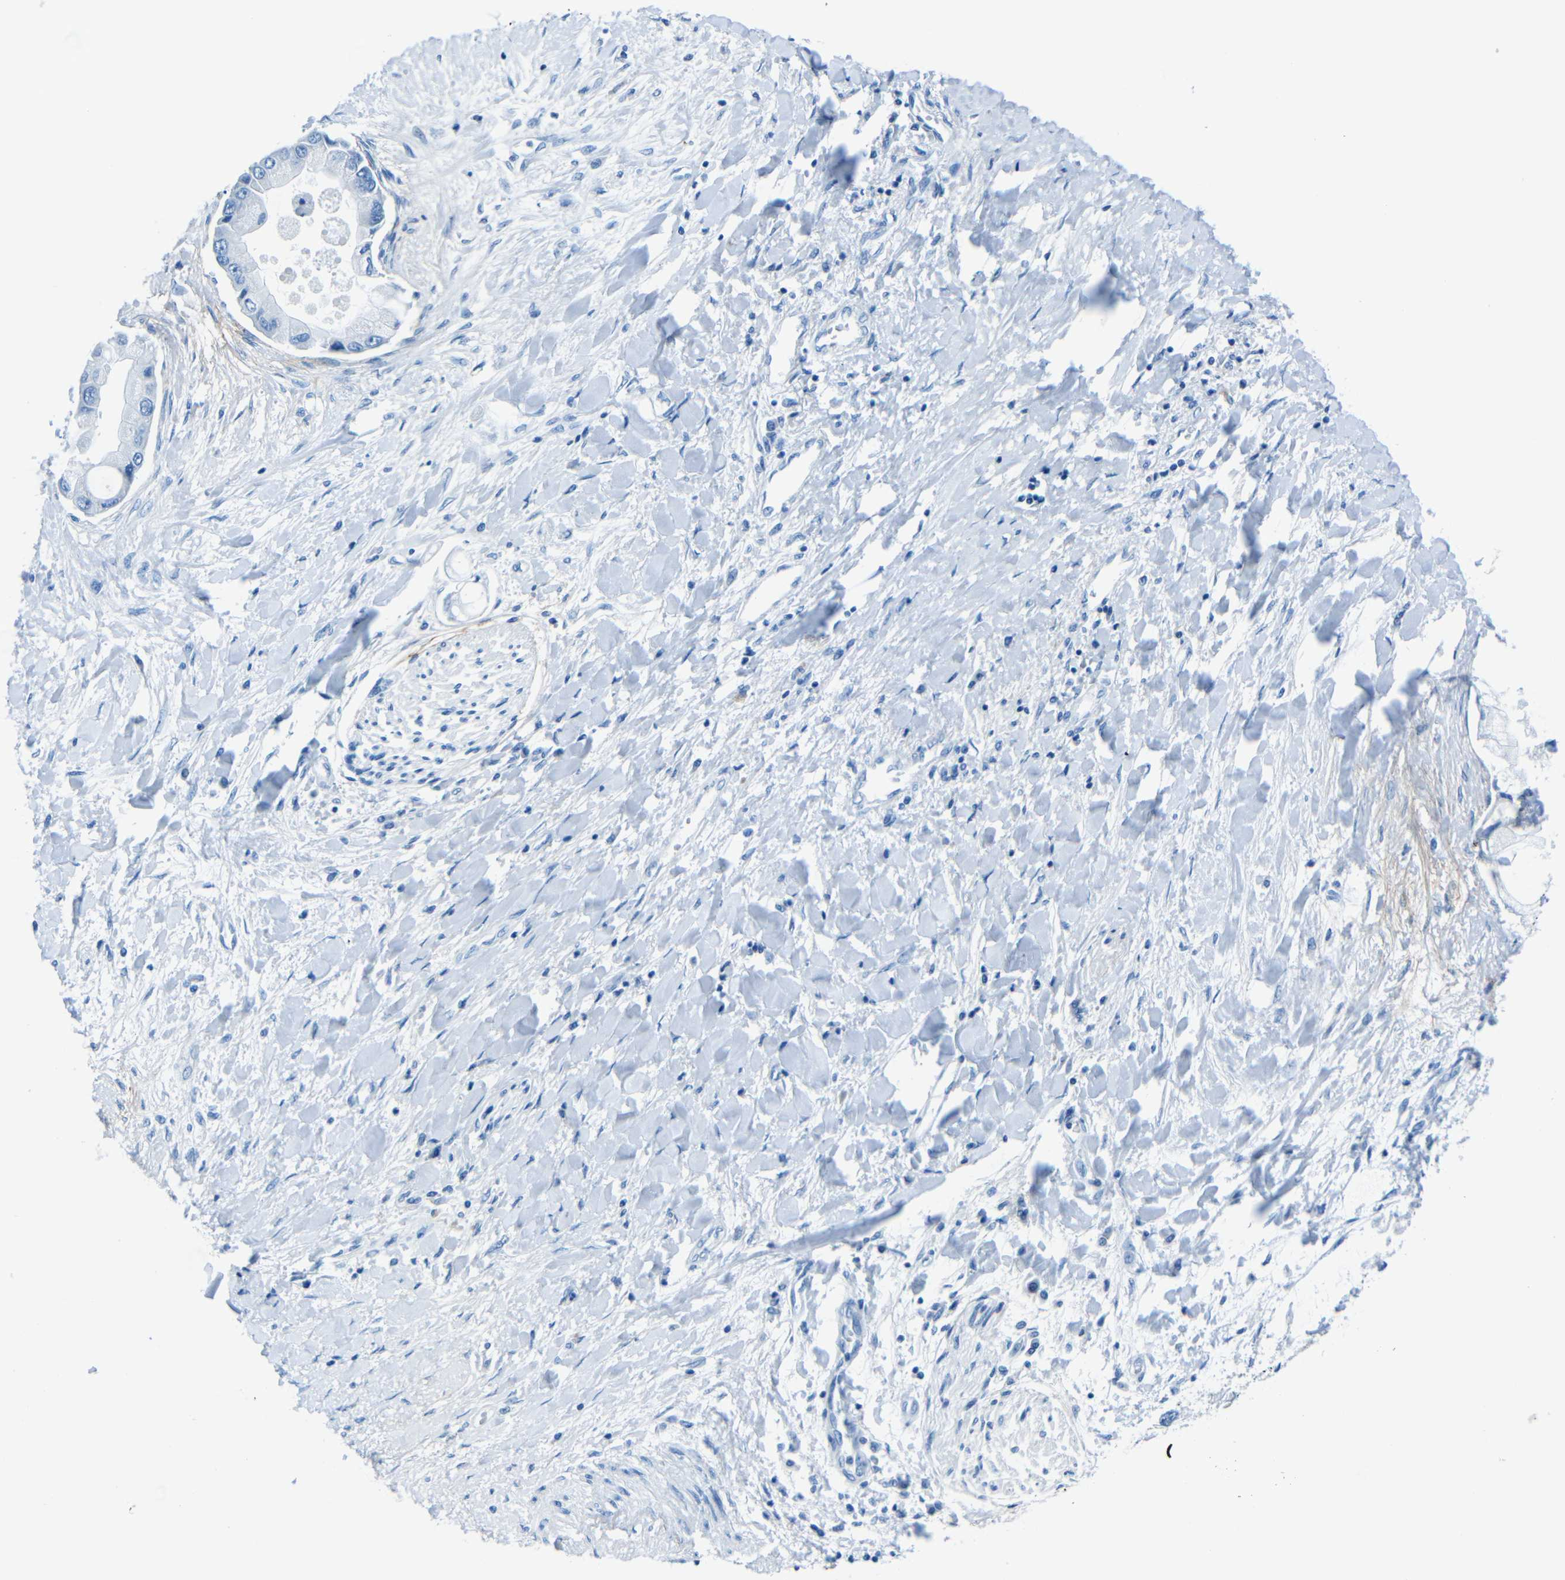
{"staining": {"intensity": "negative", "quantity": "none", "location": "none"}, "tissue": "liver cancer", "cell_type": "Tumor cells", "image_type": "cancer", "snomed": [{"axis": "morphology", "description": "Cholangiocarcinoma"}, {"axis": "topography", "description": "Liver"}], "caption": "High power microscopy micrograph of an IHC image of liver cancer (cholangiocarcinoma), revealing no significant expression in tumor cells.", "gene": "FBN2", "patient": {"sex": "male", "age": 50}}